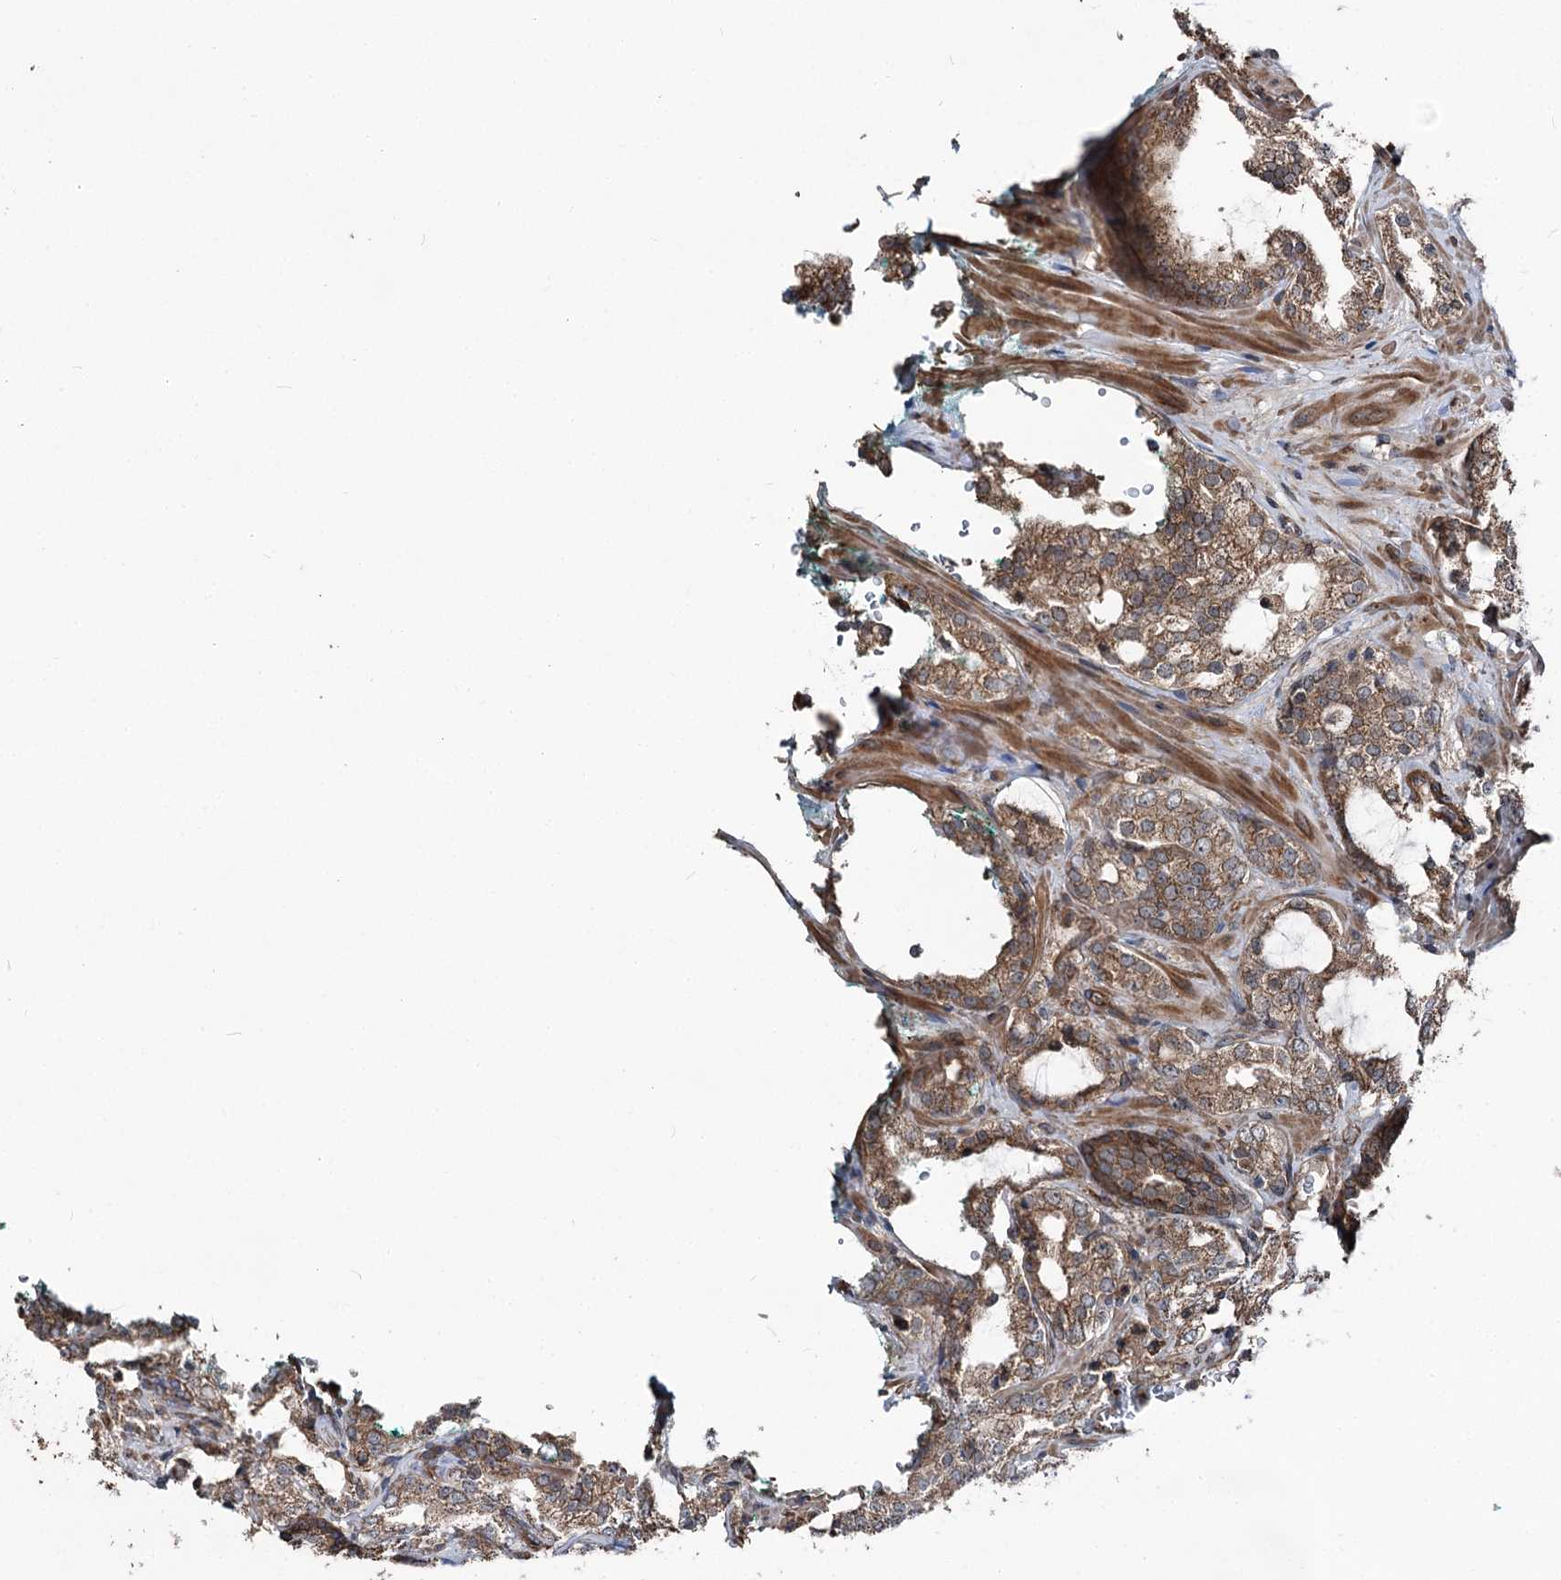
{"staining": {"intensity": "moderate", "quantity": ">75%", "location": "cytoplasmic/membranous"}, "tissue": "prostate cancer", "cell_type": "Tumor cells", "image_type": "cancer", "snomed": [{"axis": "morphology", "description": "Adenocarcinoma, High grade"}, {"axis": "topography", "description": "Prostate"}], "caption": "Immunohistochemistry (IHC) photomicrograph of neoplastic tissue: adenocarcinoma (high-grade) (prostate) stained using IHC demonstrates medium levels of moderate protein expression localized specifically in the cytoplasmic/membranous of tumor cells, appearing as a cytoplasmic/membranous brown color.", "gene": "ITFG2", "patient": {"sex": "male", "age": 64}}